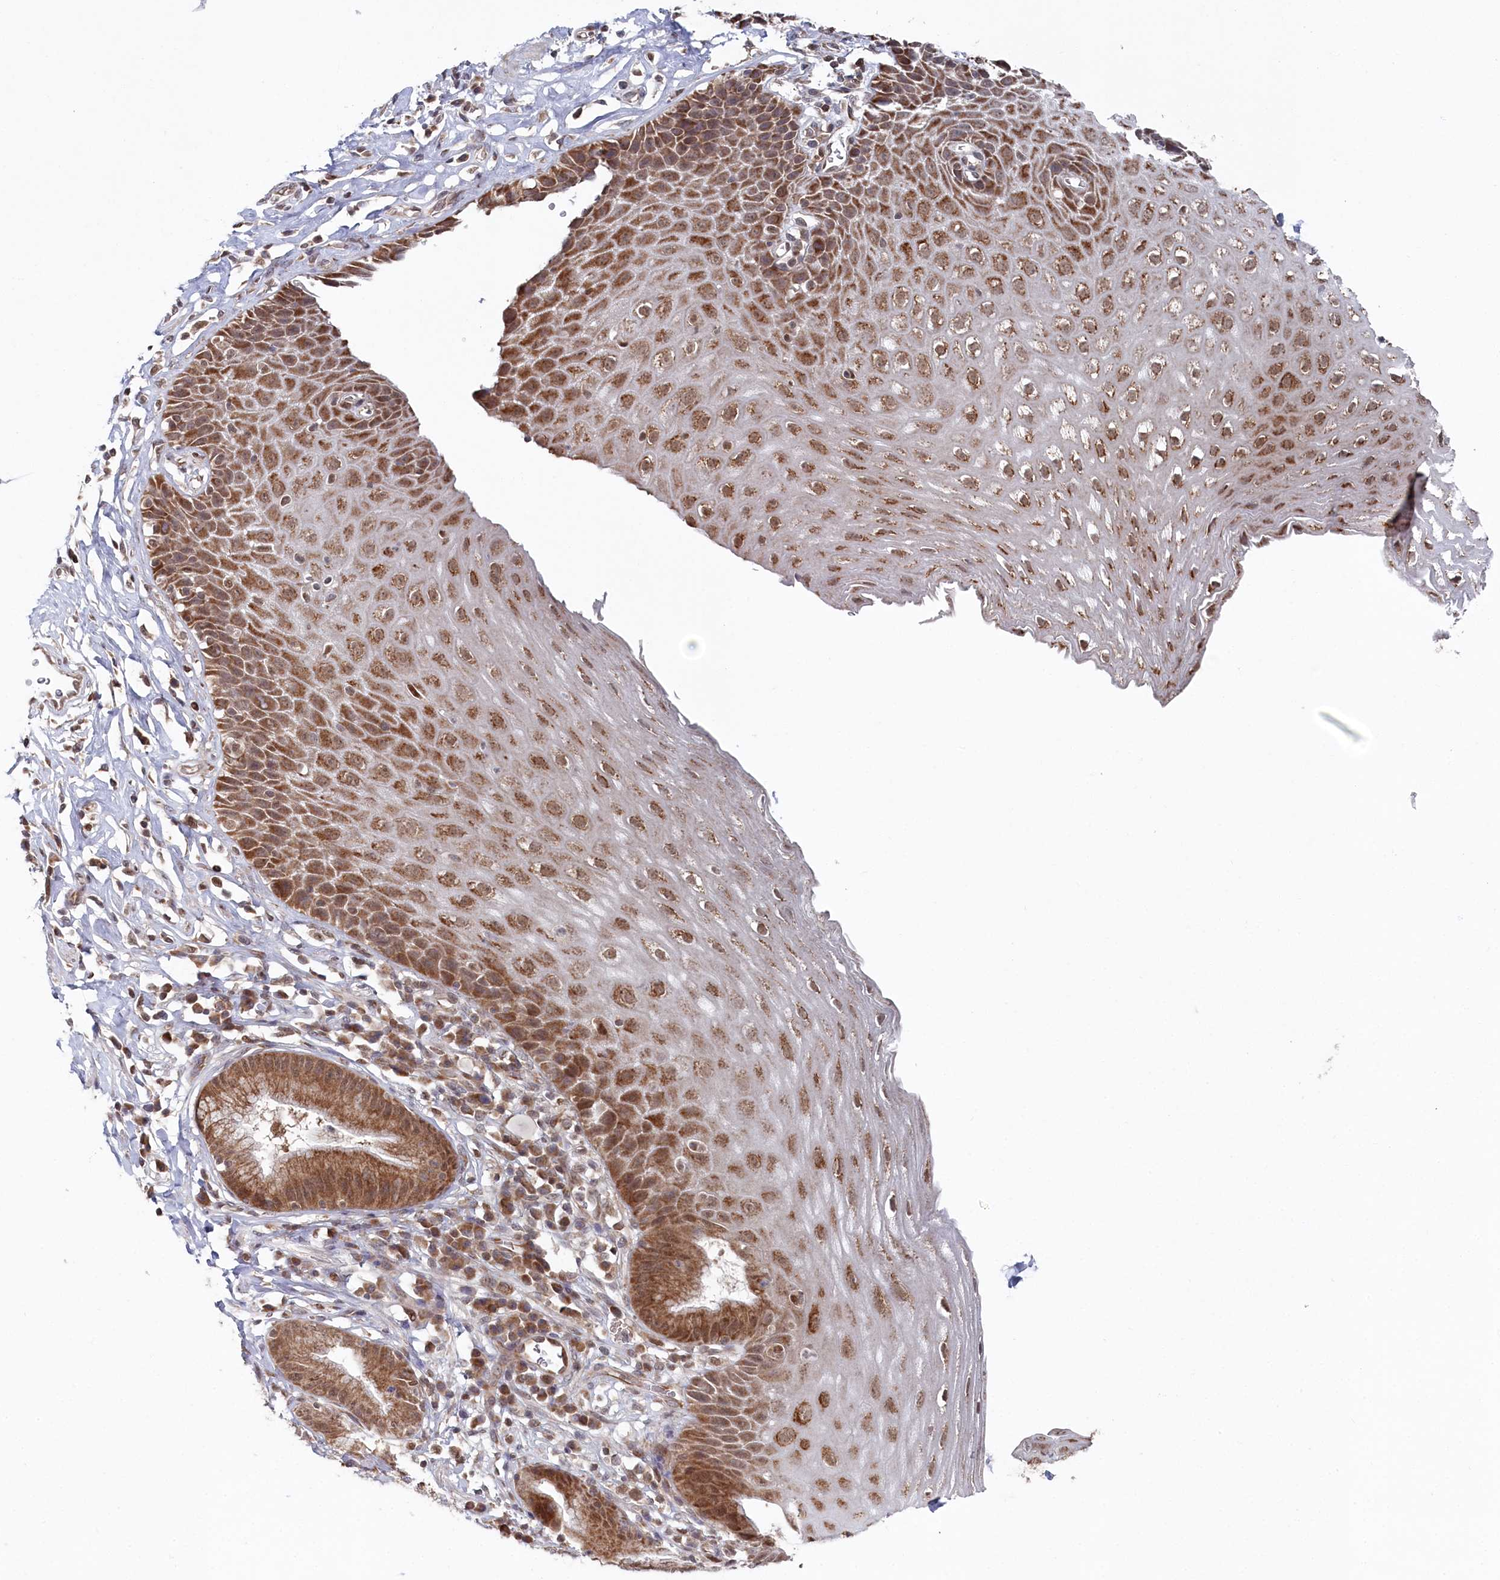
{"staining": {"intensity": "moderate", "quantity": ">75%", "location": "cytoplasmic/membranous"}, "tissue": "esophagus", "cell_type": "Squamous epithelial cells", "image_type": "normal", "snomed": [{"axis": "morphology", "description": "Normal tissue, NOS"}, {"axis": "topography", "description": "Esophagus"}], "caption": "DAB immunohistochemical staining of benign esophagus displays moderate cytoplasmic/membranous protein positivity in approximately >75% of squamous epithelial cells. The staining was performed using DAB to visualize the protein expression in brown, while the nuclei were stained in blue with hematoxylin (Magnification: 20x).", "gene": "WAPL", "patient": {"sex": "female", "age": 61}}